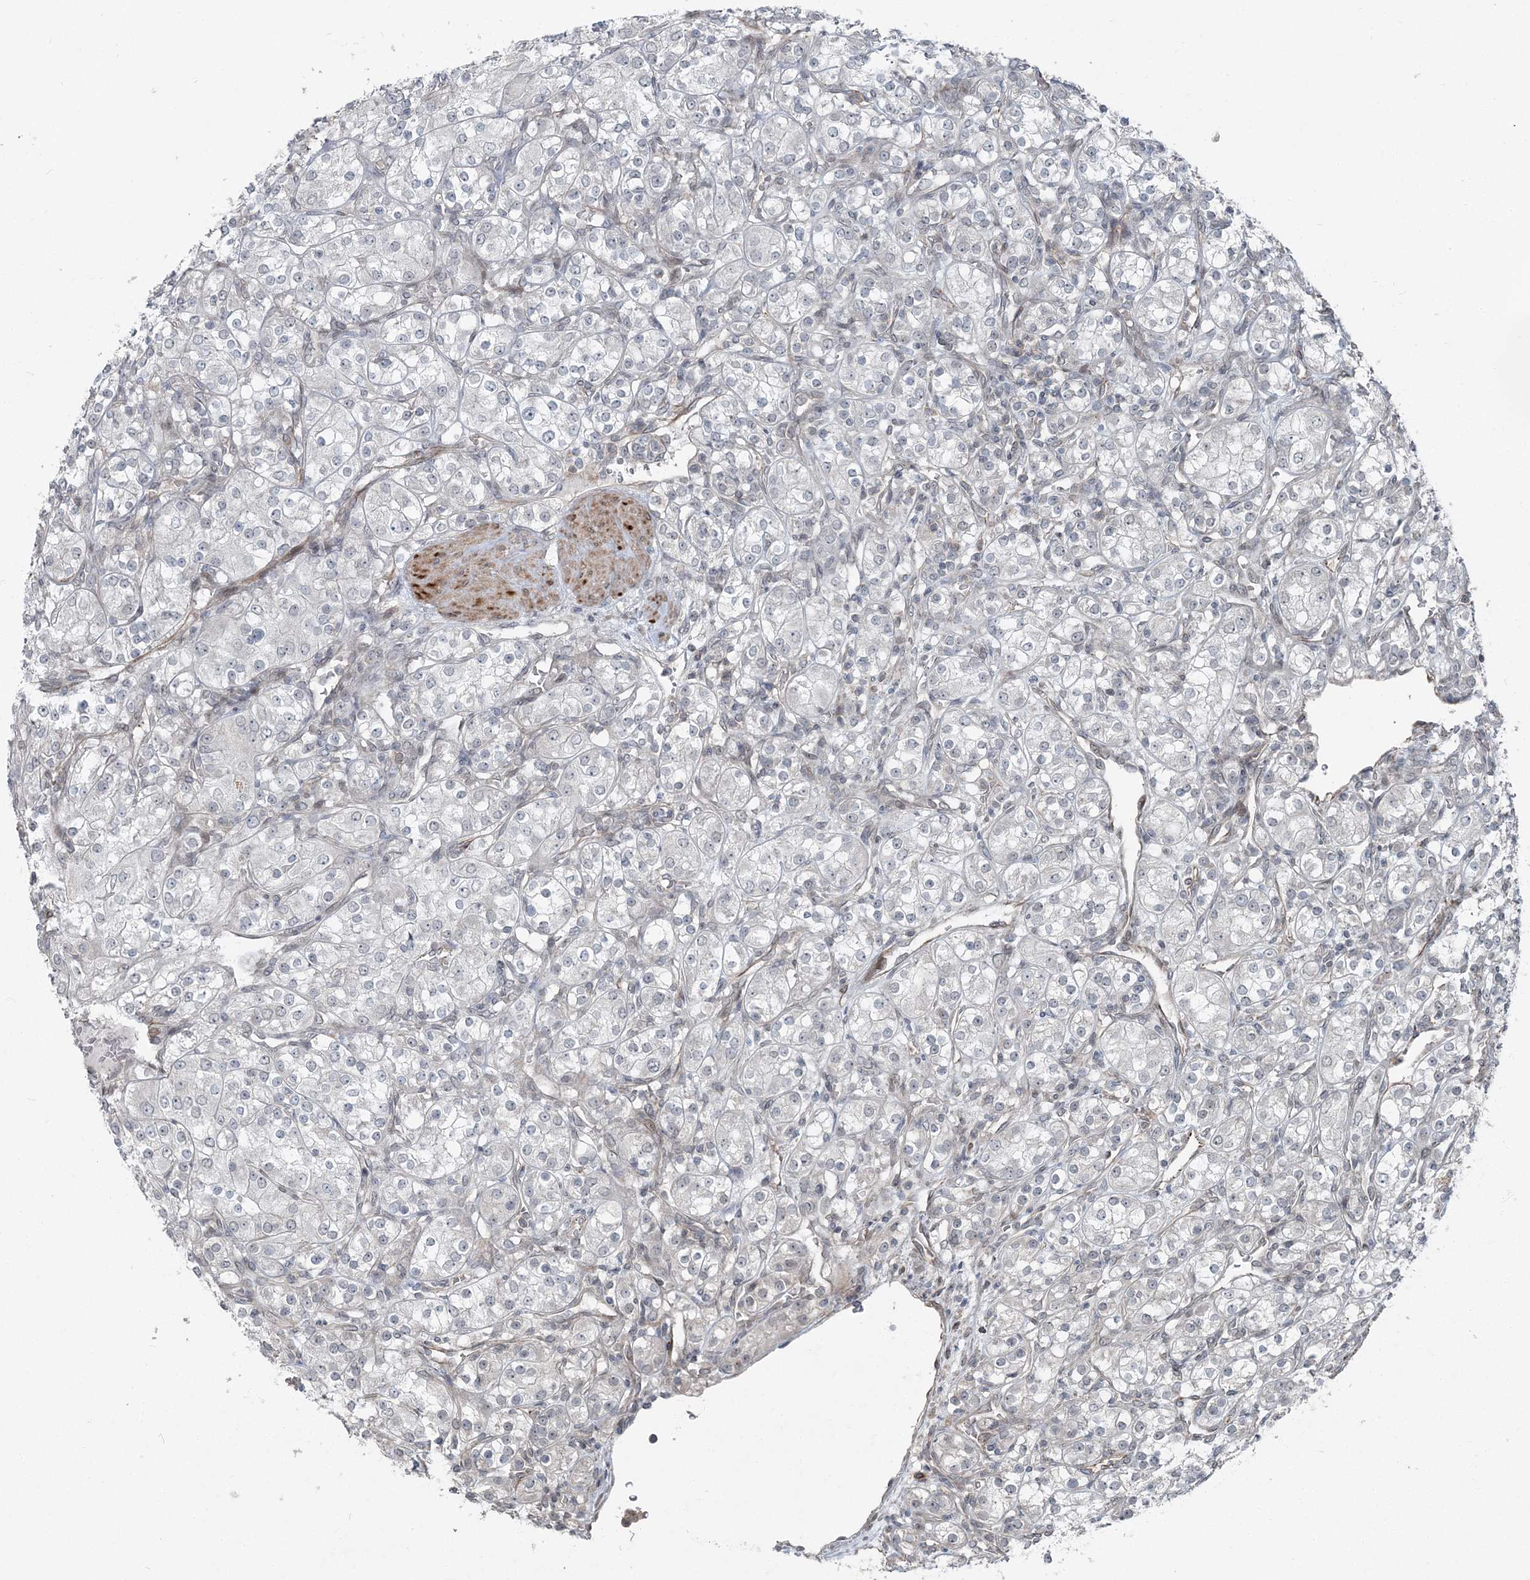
{"staining": {"intensity": "negative", "quantity": "none", "location": "none"}, "tissue": "renal cancer", "cell_type": "Tumor cells", "image_type": "cancer", "snomed": [{"axis": "morphology", "description": "Adenocarcinoma, NOS"}, {"axis": "topography", "description": "Kidney"}], "caption": "The histopathology image demonstrates no staining of tumor cells in renal cancer (adenocarcinoma).", "gene": "FBXL17", "patient": {"sex": "male", "age": 77}}